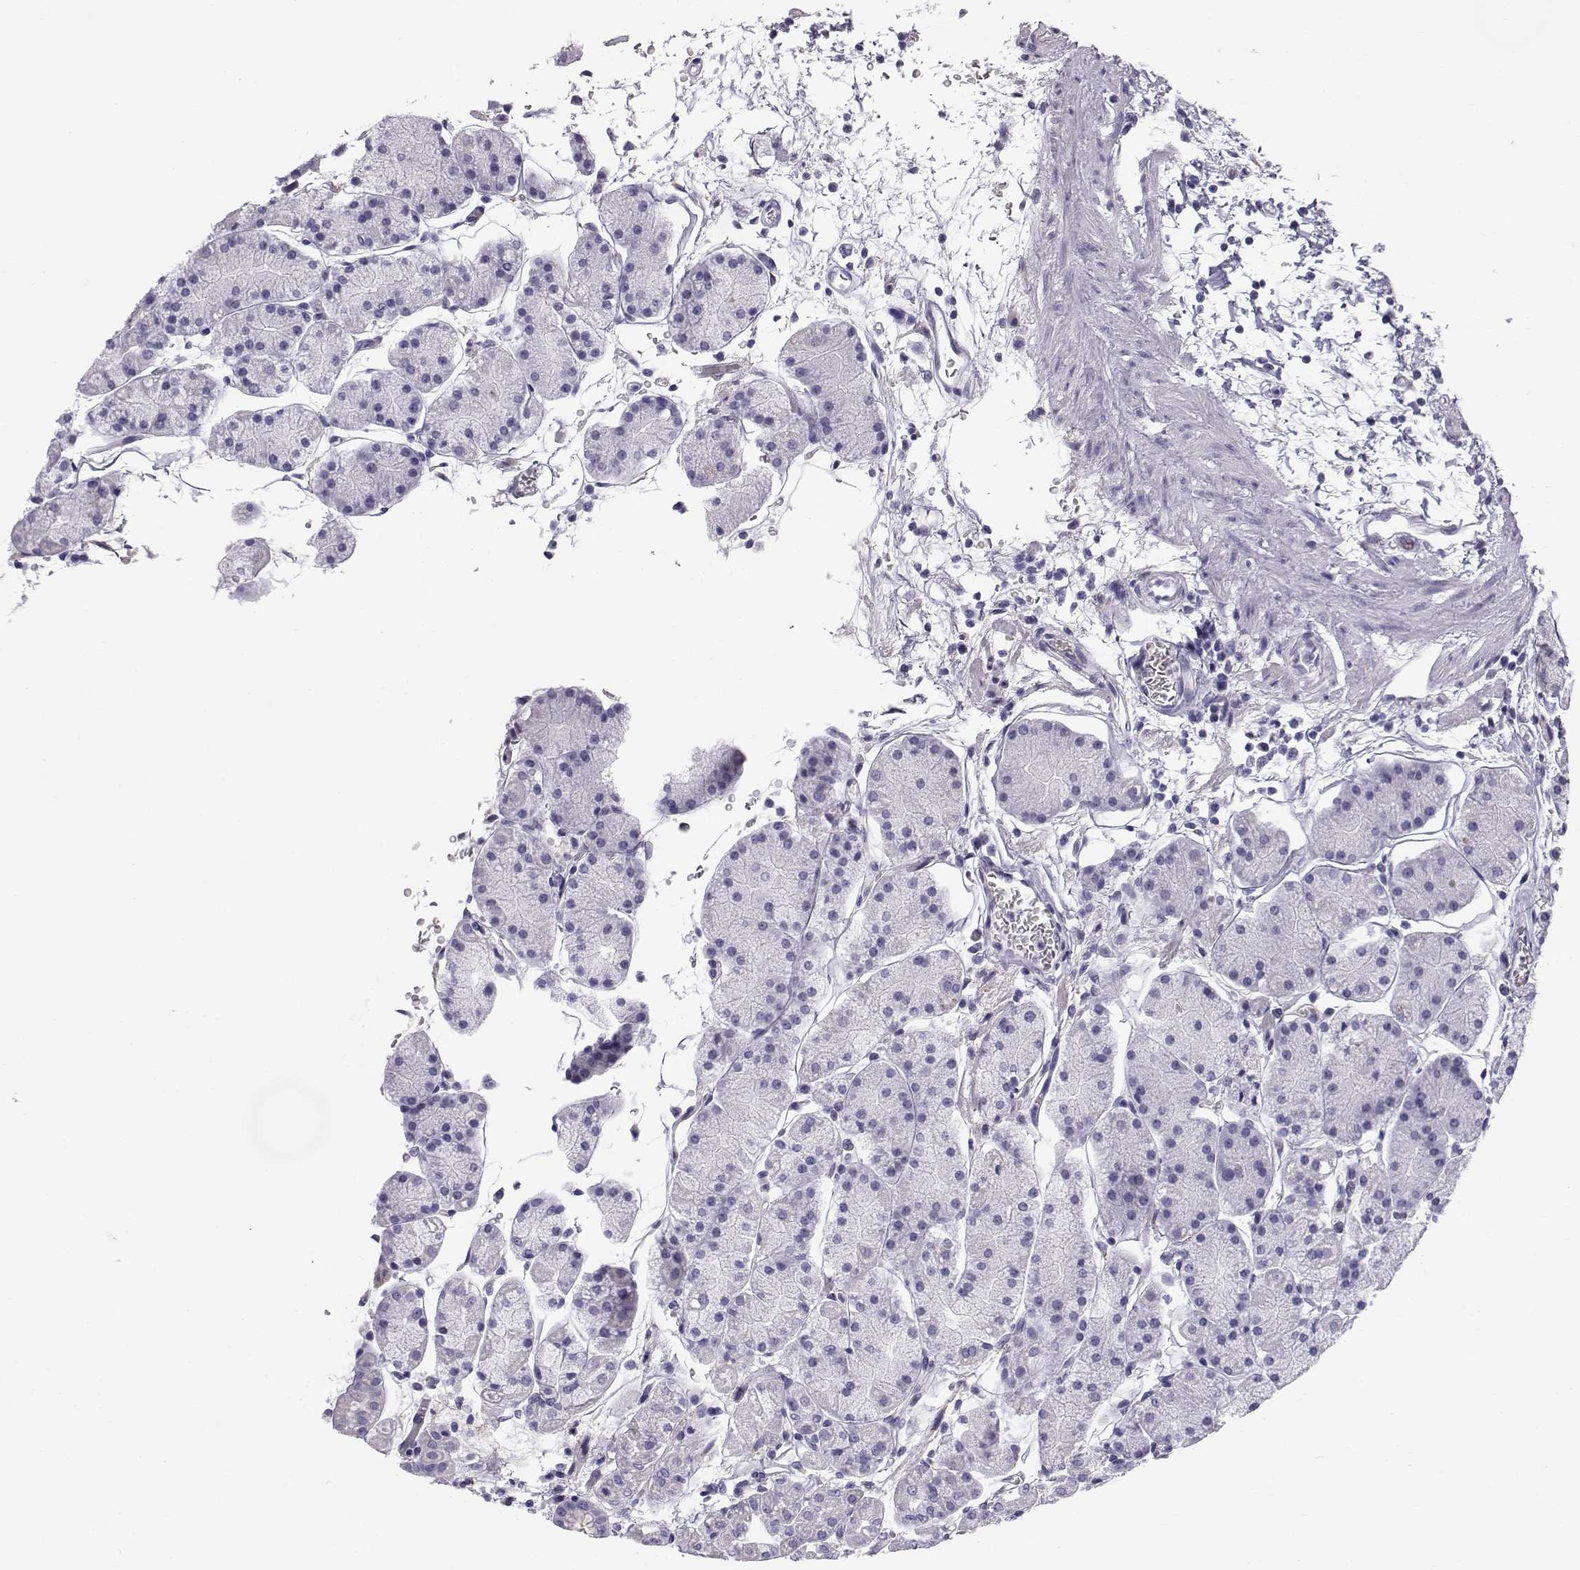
{"staining": {"intensity": "negative", "quantity": "none", "location": "none"}, "tissue": "stomach", "cell_type": "Glandular cells", "image_type": "normal", "snomed": [{"axis": "morphology", "description": "Normal tissue, NOS"}, {"axis": "topography", "description": "Stomach"}], "caption": "Image shows no protein expression in glandular cells of unremarkable stomach.", "gene": "RNASE12", "patient": {"sex": "male", "age": 54}}